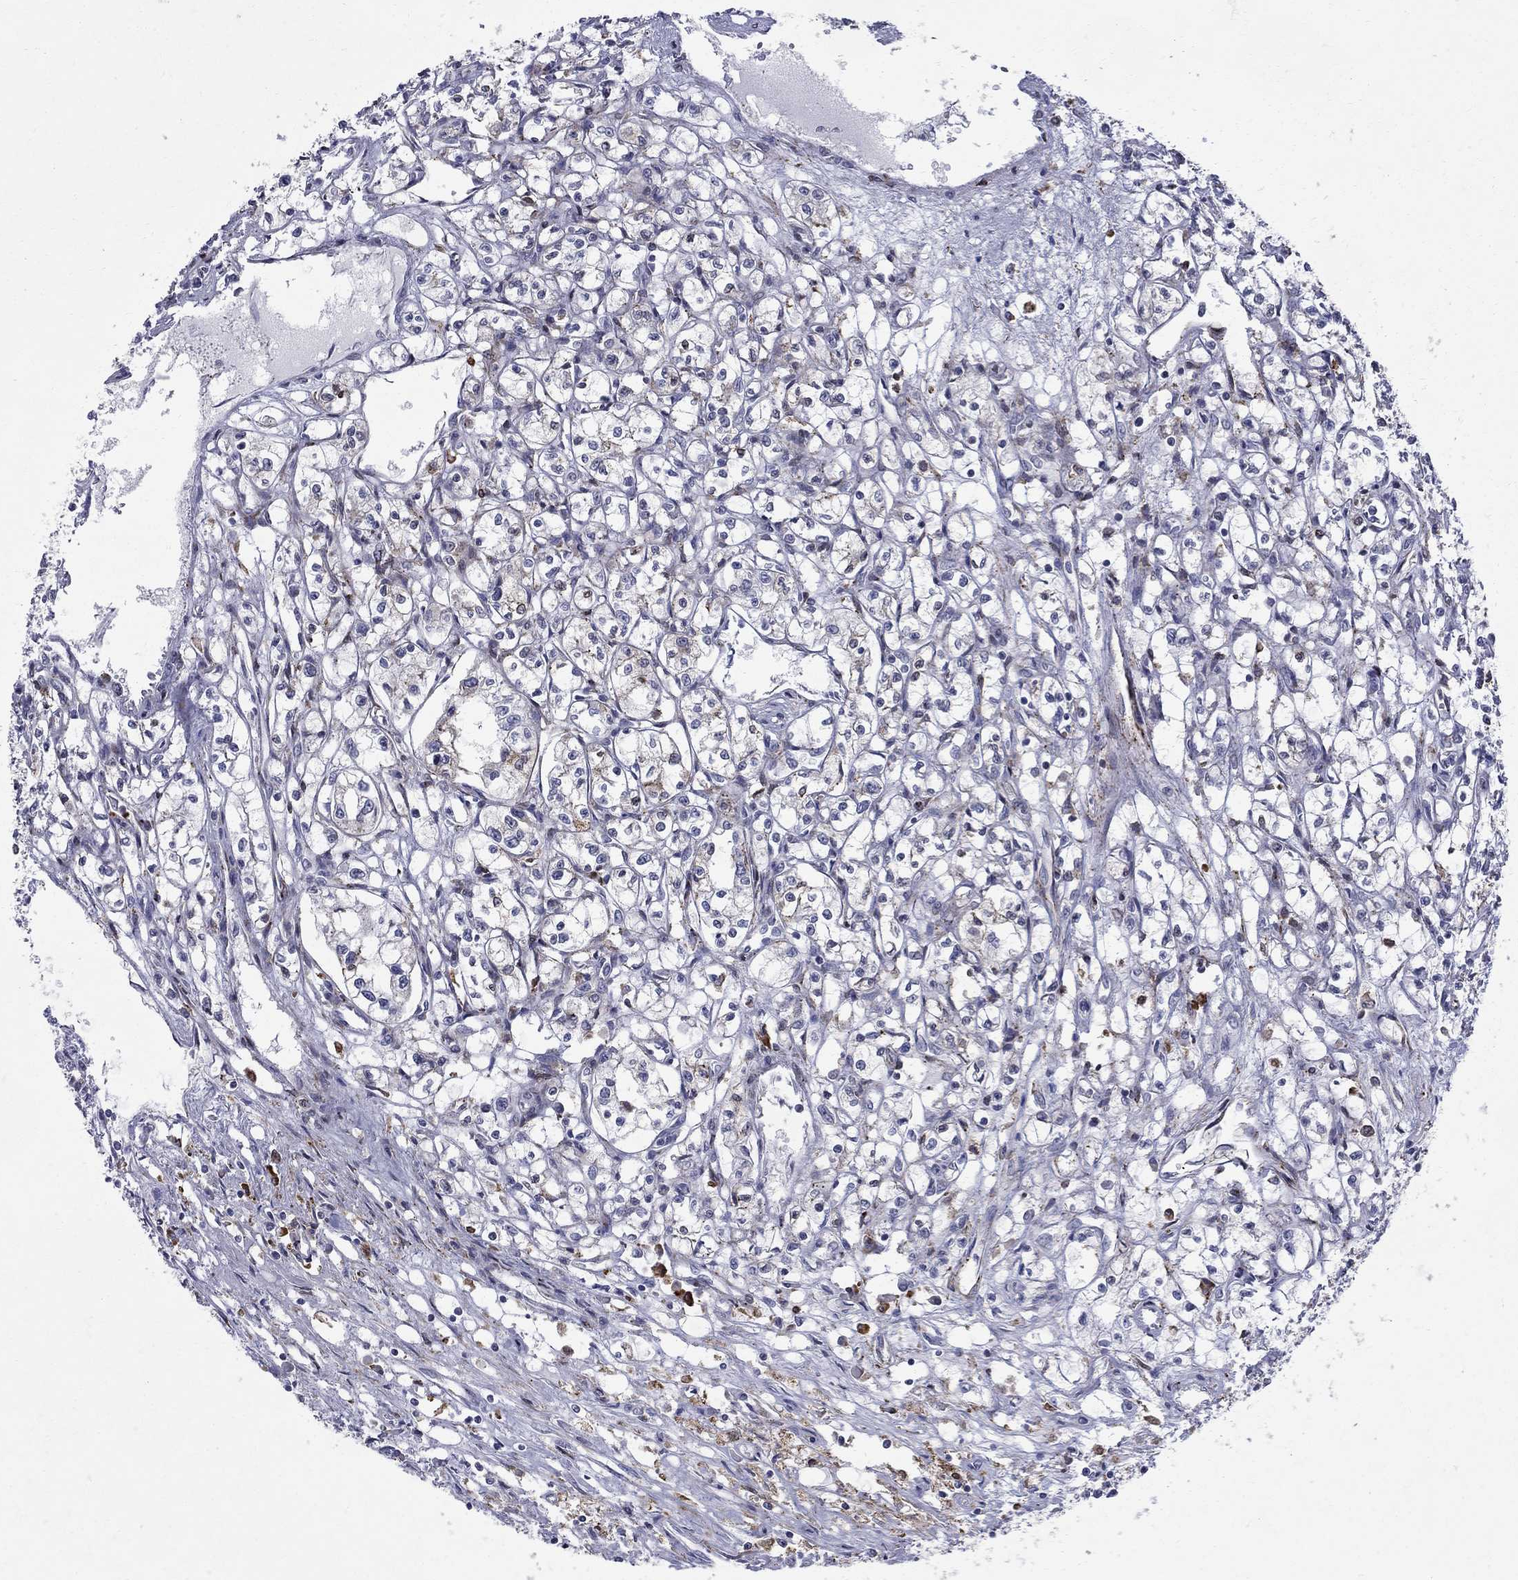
{"staining": {"intensity": "moderate", "quantity": "<25%", "location": "cytoplasmic/membranous"}, "tissue": "renal cancer", "cell_type": "Tumor cells", "image_type": "cancer", "snomed": [{"axis": "morphology", "description": "Adenocarcinoma, NOS"}, {"axis": "topography", "description": "Kidney"}], "caption": "Protein staining of renal adenocarcinoma tissue demonstrates moderate cytoplasmic/membranous positivity in approximately <25% of tumor cells.", "gene": "CAB39L", "patient": {"sex": "male", "age": 56}}